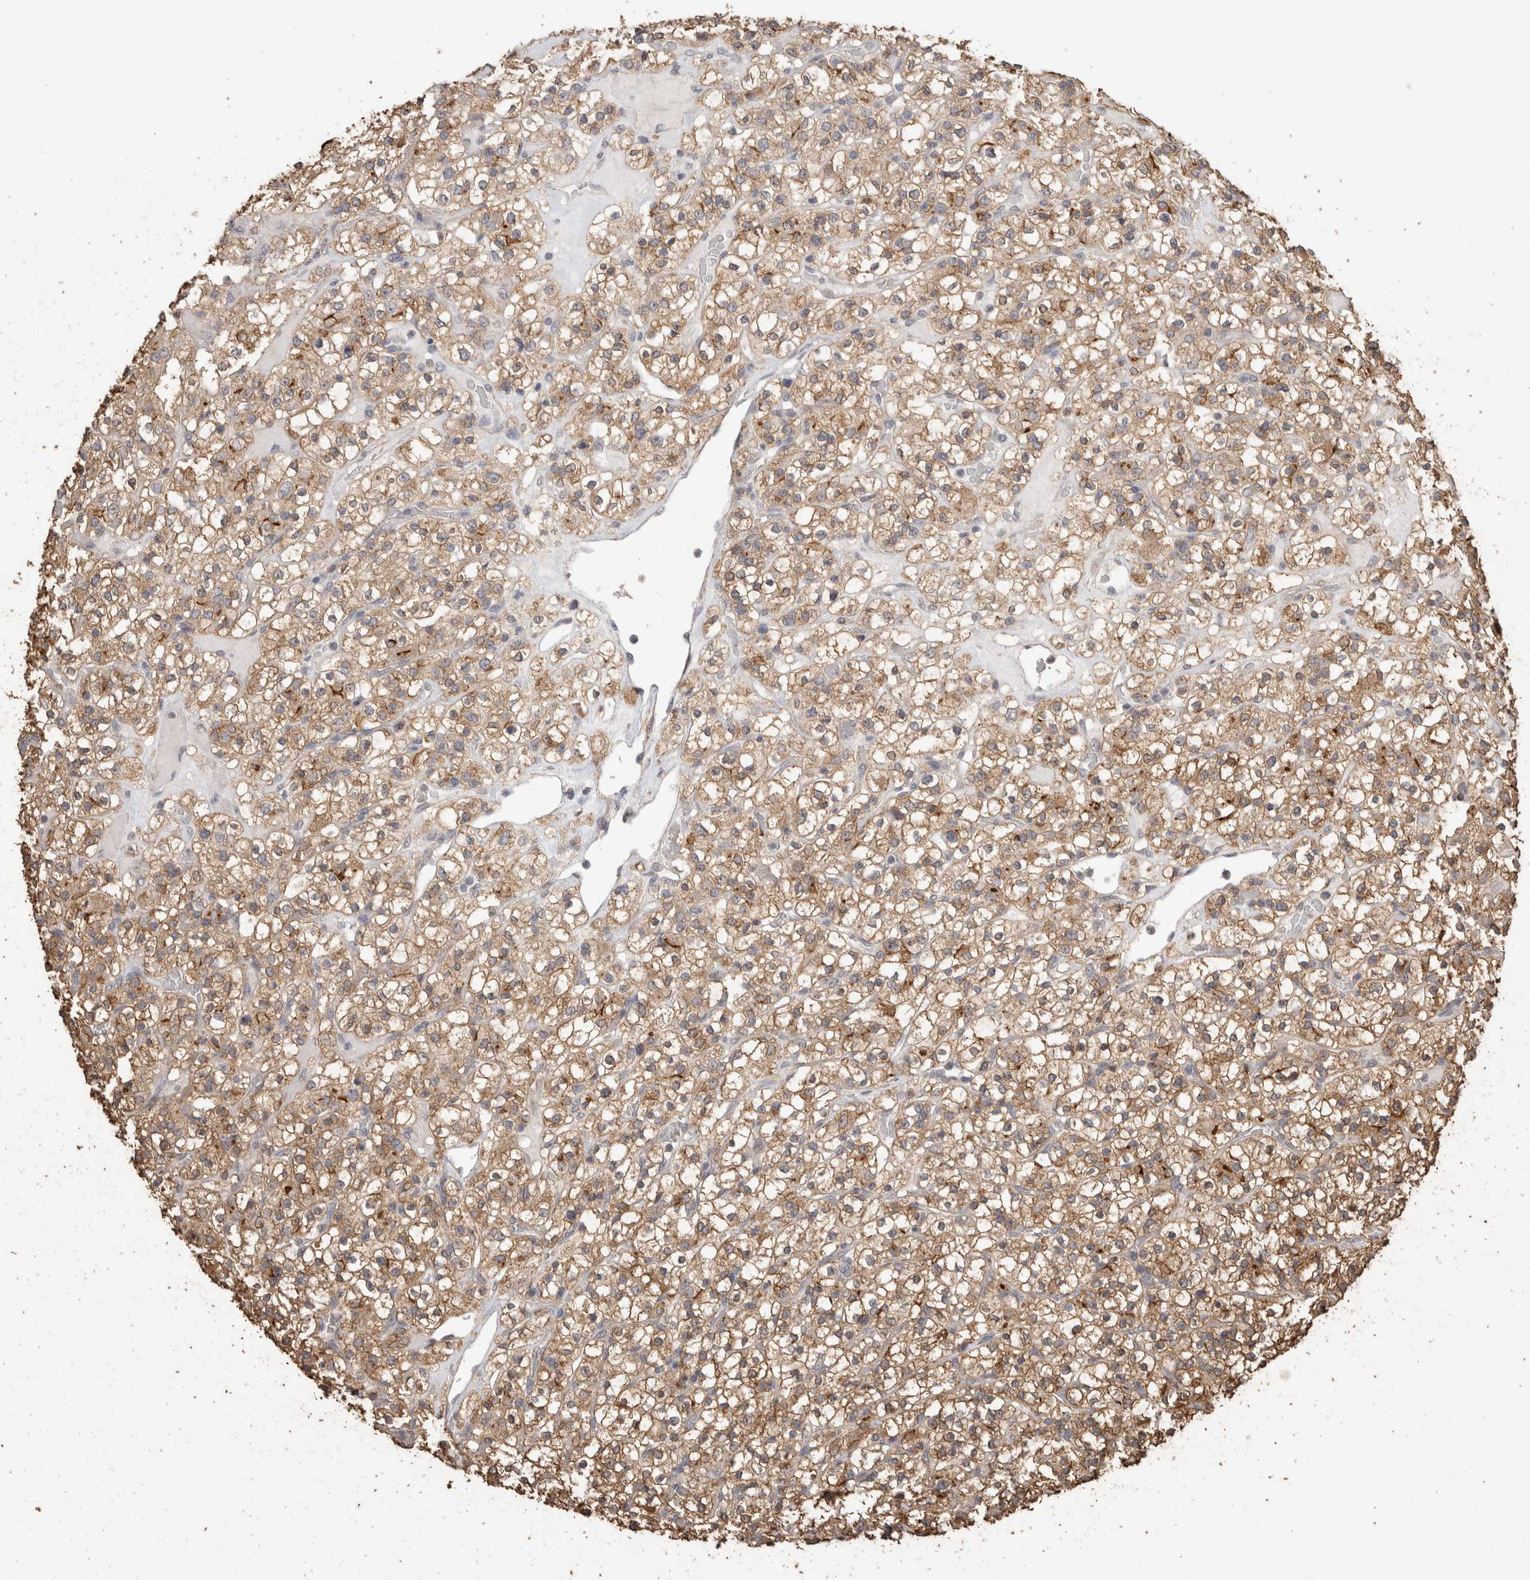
{"staining": {"intensity": "moderate", "quantity": ">75%", "location": "cytoplasmic/membranous"}, "tissue": "renal cancer", "cell_type": "Tumor cells", "image_type": "cancer", "snomed": [{"axis": "morphology", "description": "Normal tissue, NOS"}, {"axis": "morphology", "description": "Adenocarcinoma, NOS"}, {"axis": "topography", "description": "Kidney"}], "caption": "Protein analysis of renal adenocarcinoma tissue demonstrates moderate cytoplasmic/membranous expression in approximately >75% of tumor cells.", "gene": "CX3CL1", "patient": {"sex": "female", "age": 72}}